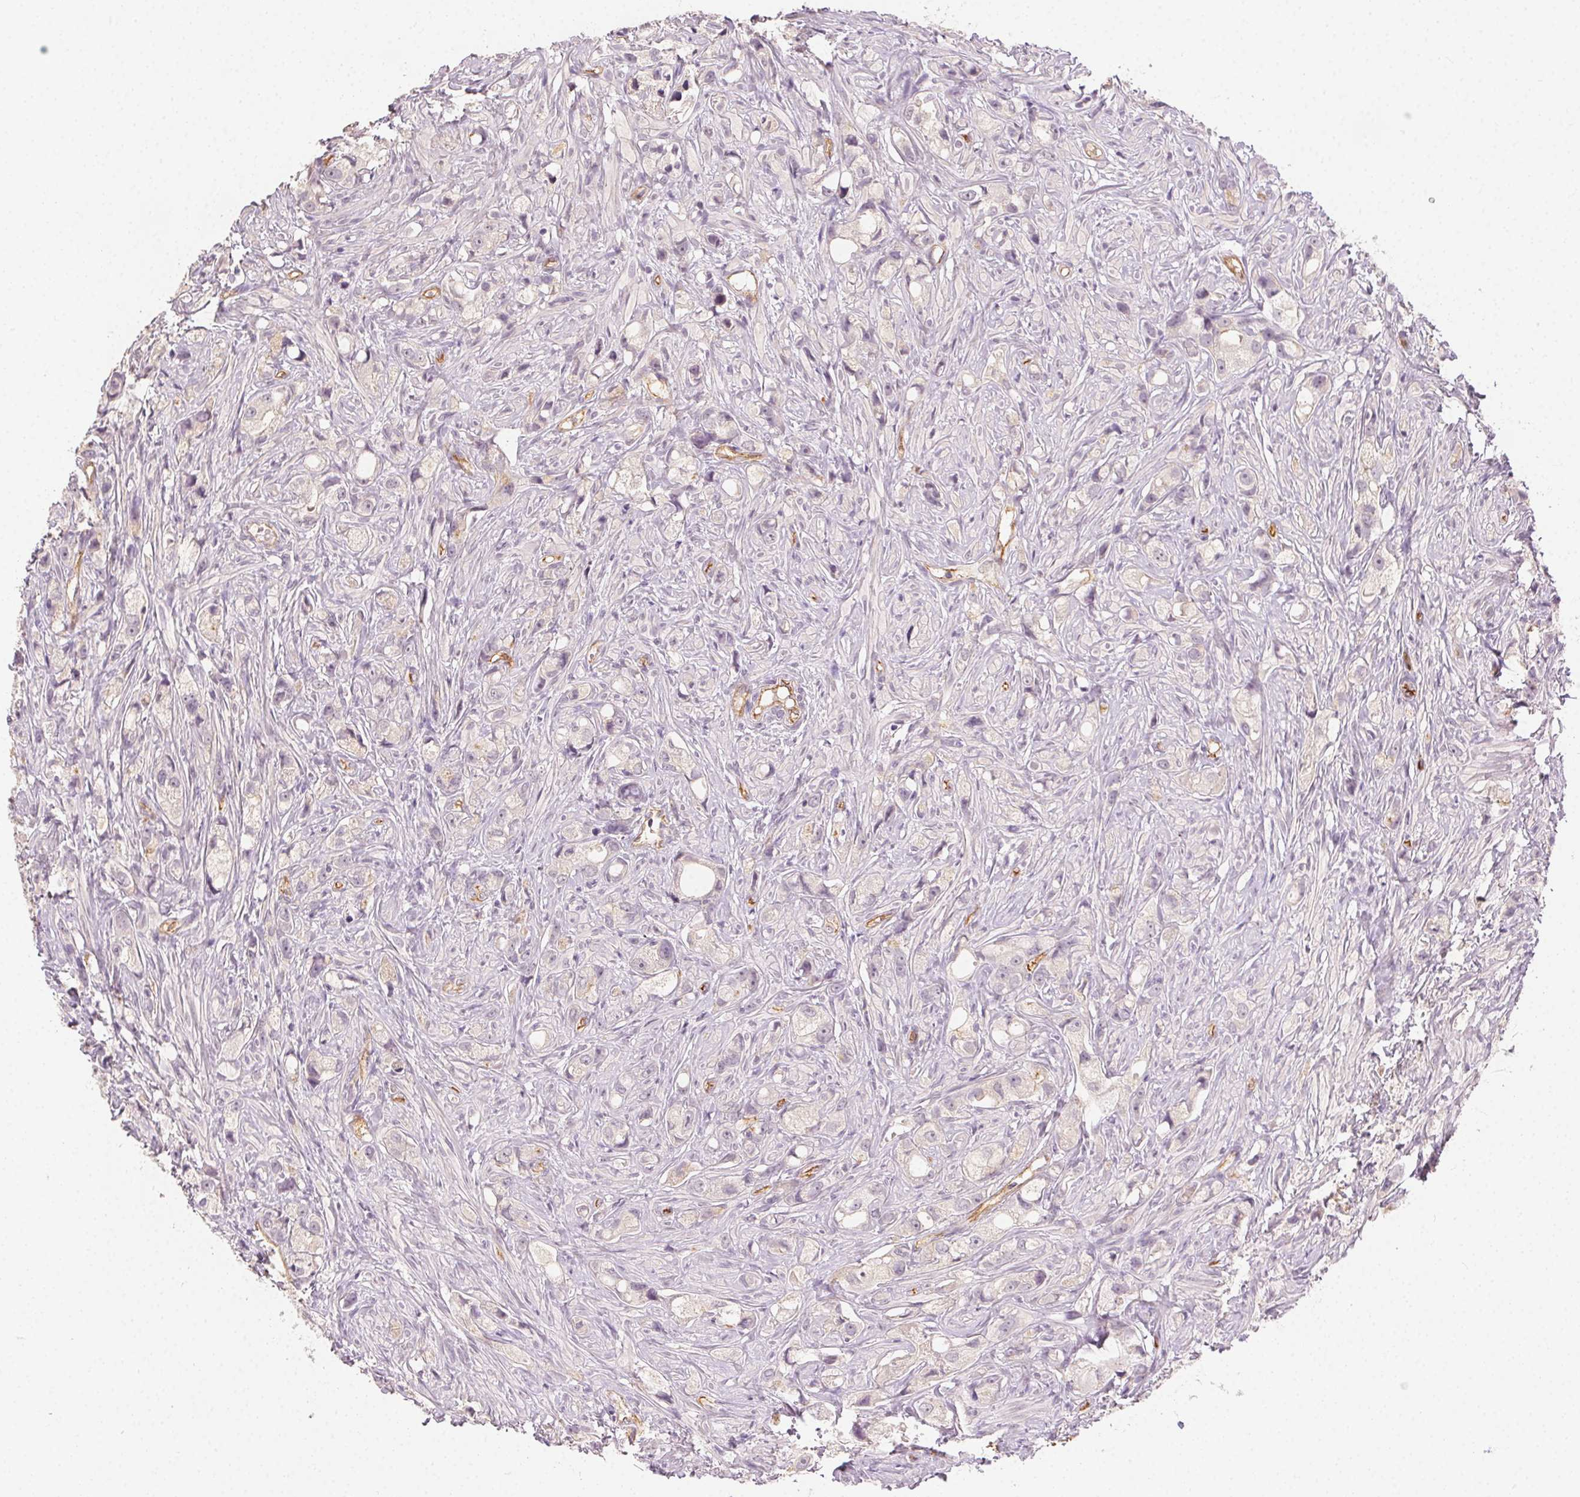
{"staining": {"intensity": "negative", "quantity": "none", "location": "none"}, "tissue": "prostate cancer", "cell_type": "Tumor cells", "image_type": "cancer", "snomed": [{"axis": "morphology", "description": "Adenocarcinoma, High grade"}, {"axis": "topography", "description": "Prostate"}], "caption": "The micrograph displays no staining of tumor cells in prostate adenocarcinoma (high-grade).", "gene": "PODXL", "patient": {"sex": "male", "age": 75}}